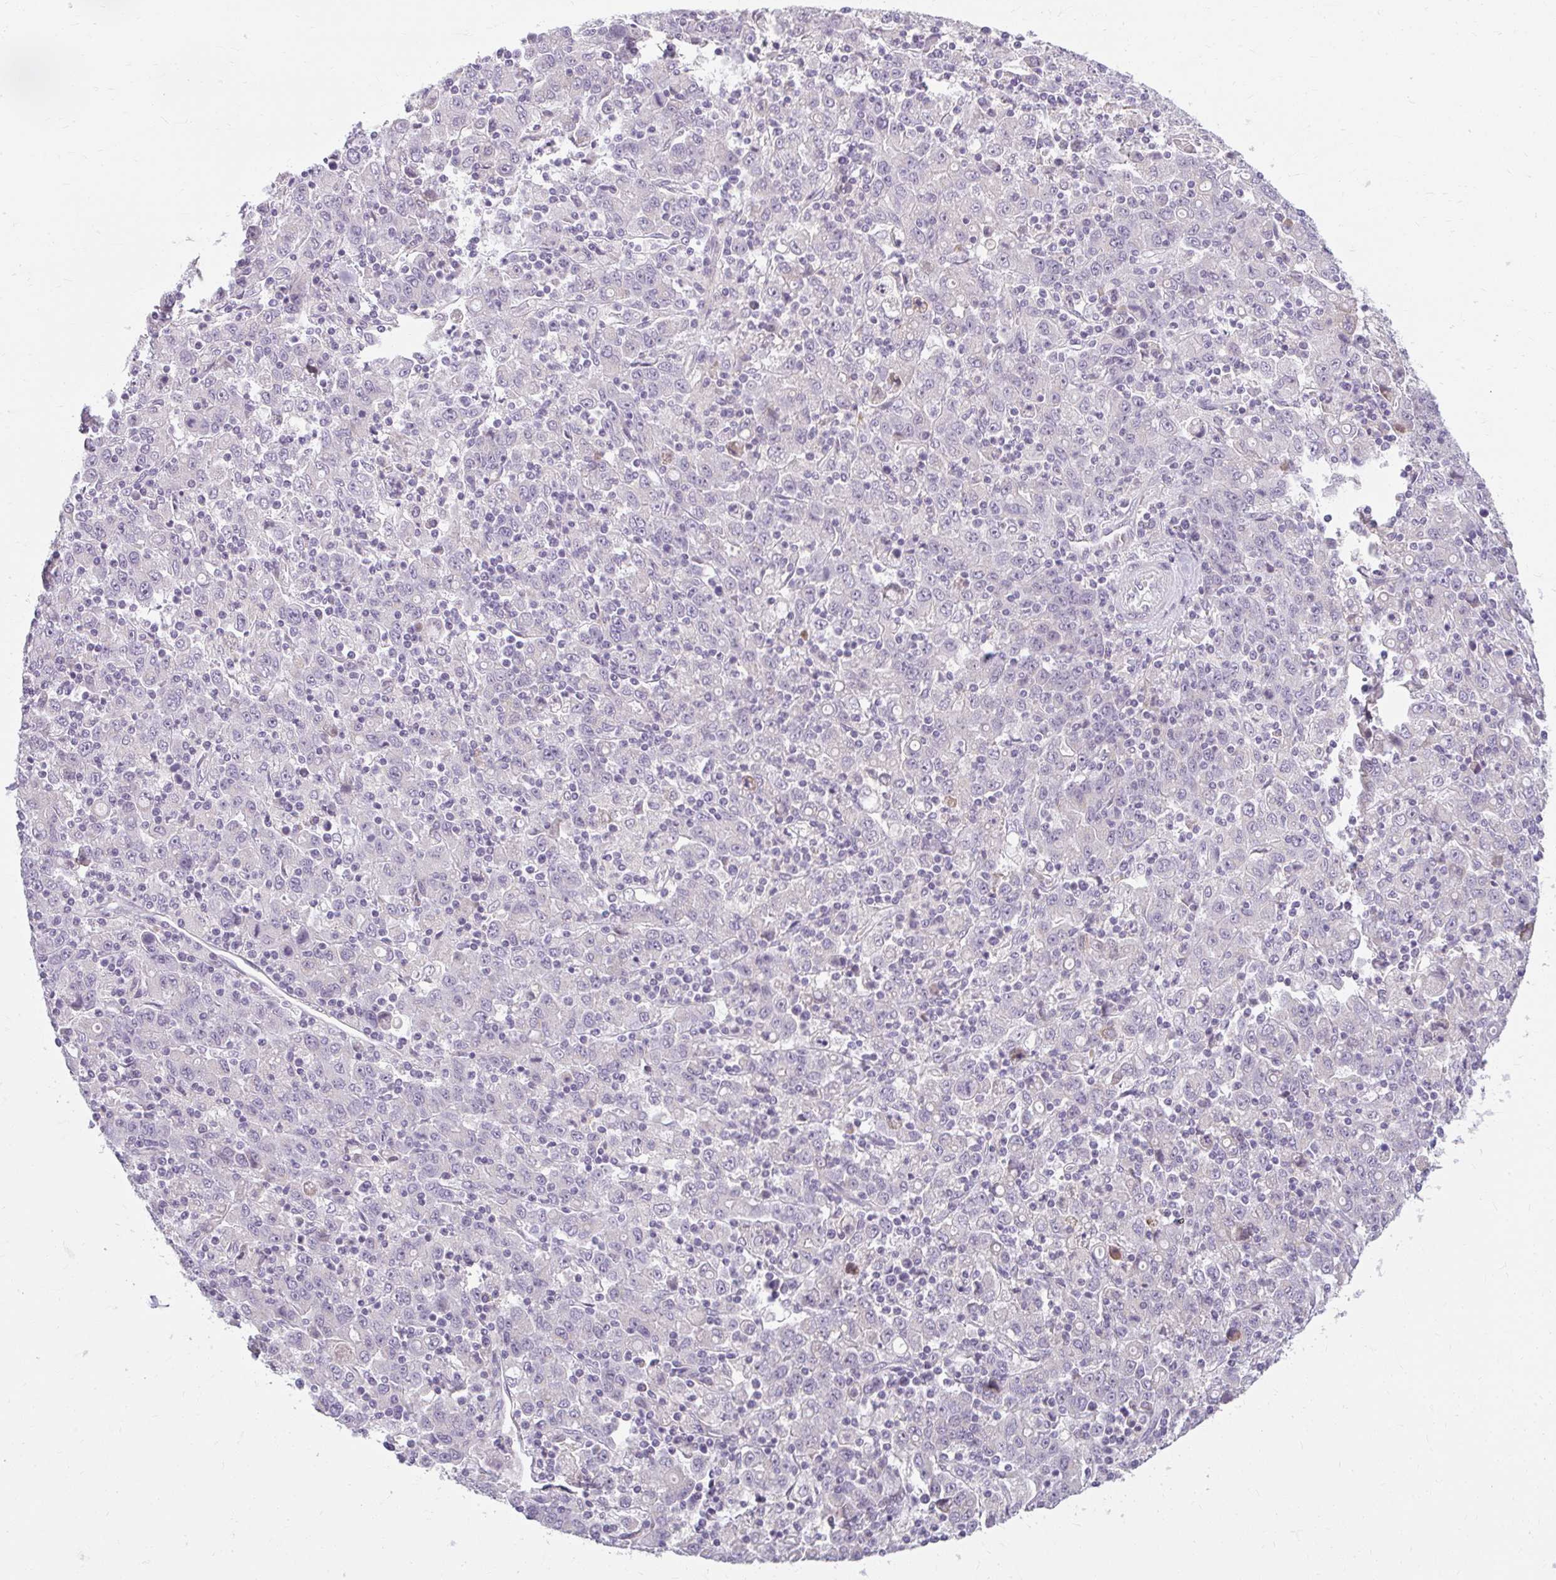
{"staining": {"intensity": "negative", "quantity": "none", "location": "none"}, "tissue": "stomach cancer", "cell_type": "Tumor cells", "image_type": "cancer", "snomed": [{"axis": "morphology", "description": "Adenocarcinoma, NOS"}, {"axis": "topography", "description": "Stomach, upper"}], "caption": "Immunohistochemistry image of neoplastic tissue: human stomach adenocarcinoma stained with DAB (3,3'-diaminobenzidine) displays no significant protein staining in tumor cells.", "gene": "ZFYVE26", "patient": {"sex": "male", "age": 69}}